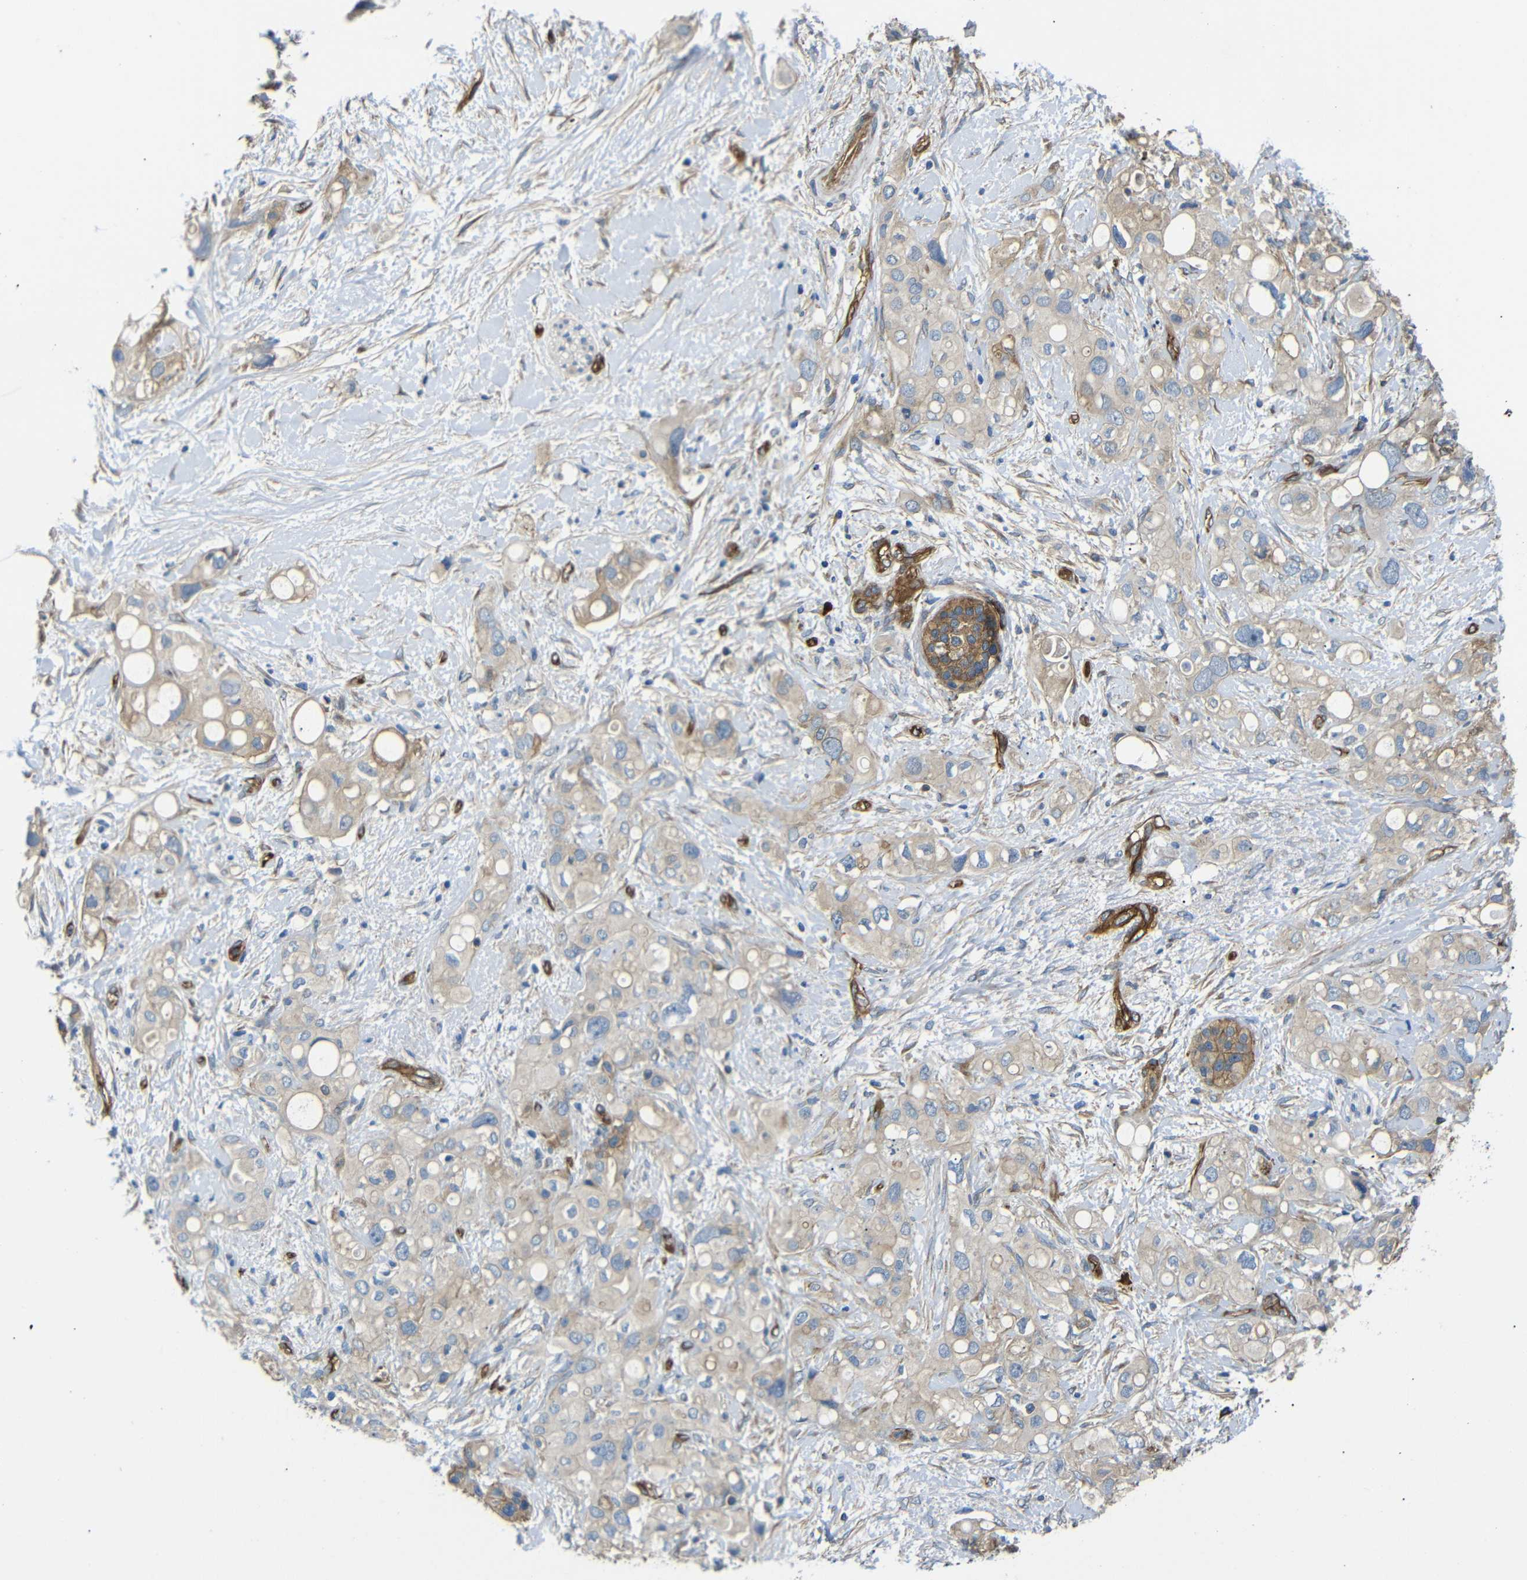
{"staining": {"intensity": "weak", "quantity": ">75%", "location": "cytoplasmic/membranous"}, "tissue": "pancreatic cancer", "cell_type": "Tumor cells", "image_type": "cancer", "snomed": [{"axis": "morphology", "description": "Adenocarcinoma, NOS"}, {"axis": "topography", "description": "Pancreas"}], "caption": "The photomicrograph reveals a brown stain indicating the presence of a protein in the cytoplasmic/membranous of tumor cells in pancreatic cancer (adenocarcinoma).", "gene": "MYO1B", "patient": {"sex": "female", "age": 56}}